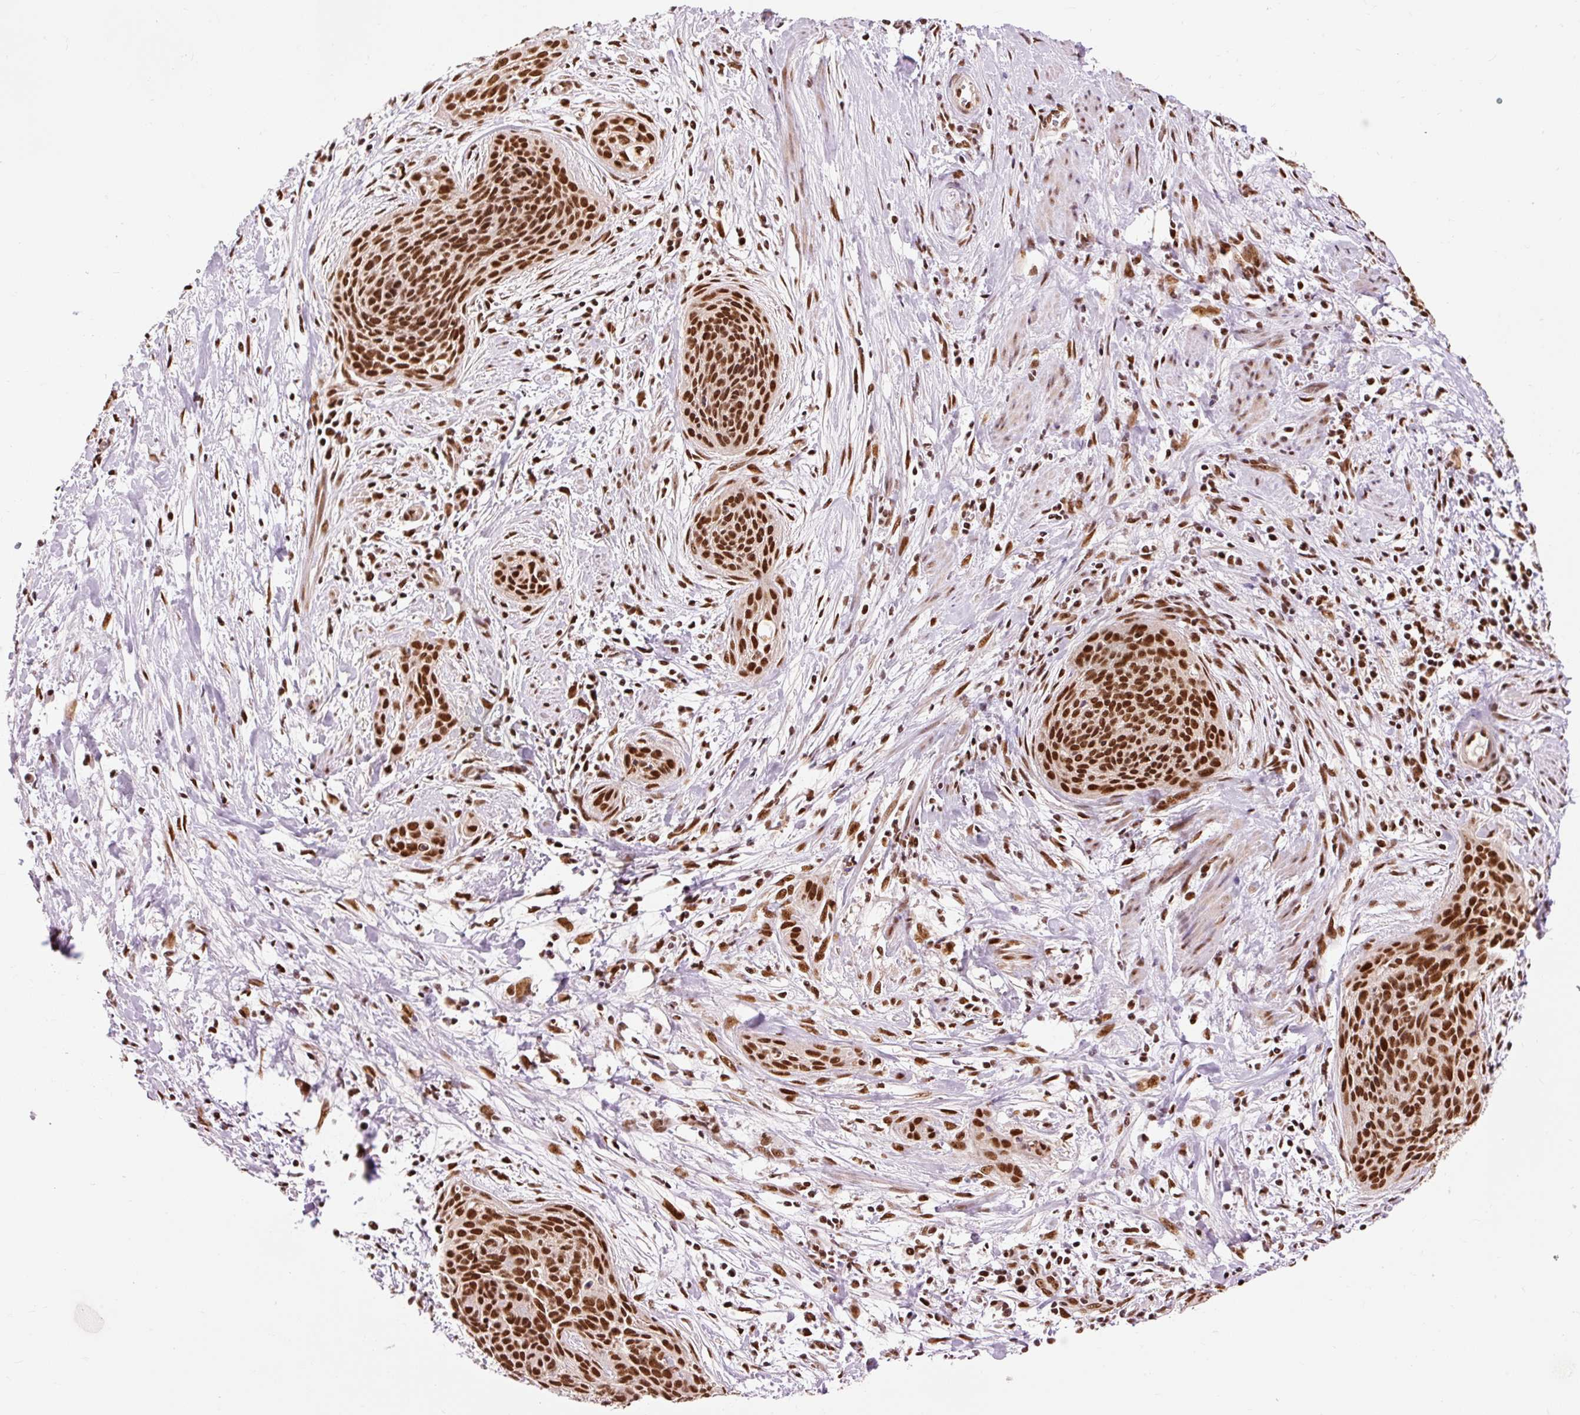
{"staining": {"intensity": "strong", "quantity": ">75%", "location": "nuclear"}, "tissue": "cervical cancer", "cell_type": "Tumor cells", "image_type": "cancer", "snomed": [{"axis": "morphology", "description": "Squamous cell carcinoma, NOS"}, {"axis": "topography", "description": "Cervix"}], "caption": "Immunohistochemistry (IHC) (DAB (3,3'-diaminobenzidine)) staining of cervical cancer shows strong nuclear protein expression in approximately >75% of tumor cells. (brown staining indicates protein expression, while blue staining denotes nuclei).", "gene": "ZBTB44", "patient": {"sex": "female", "age": 55}}